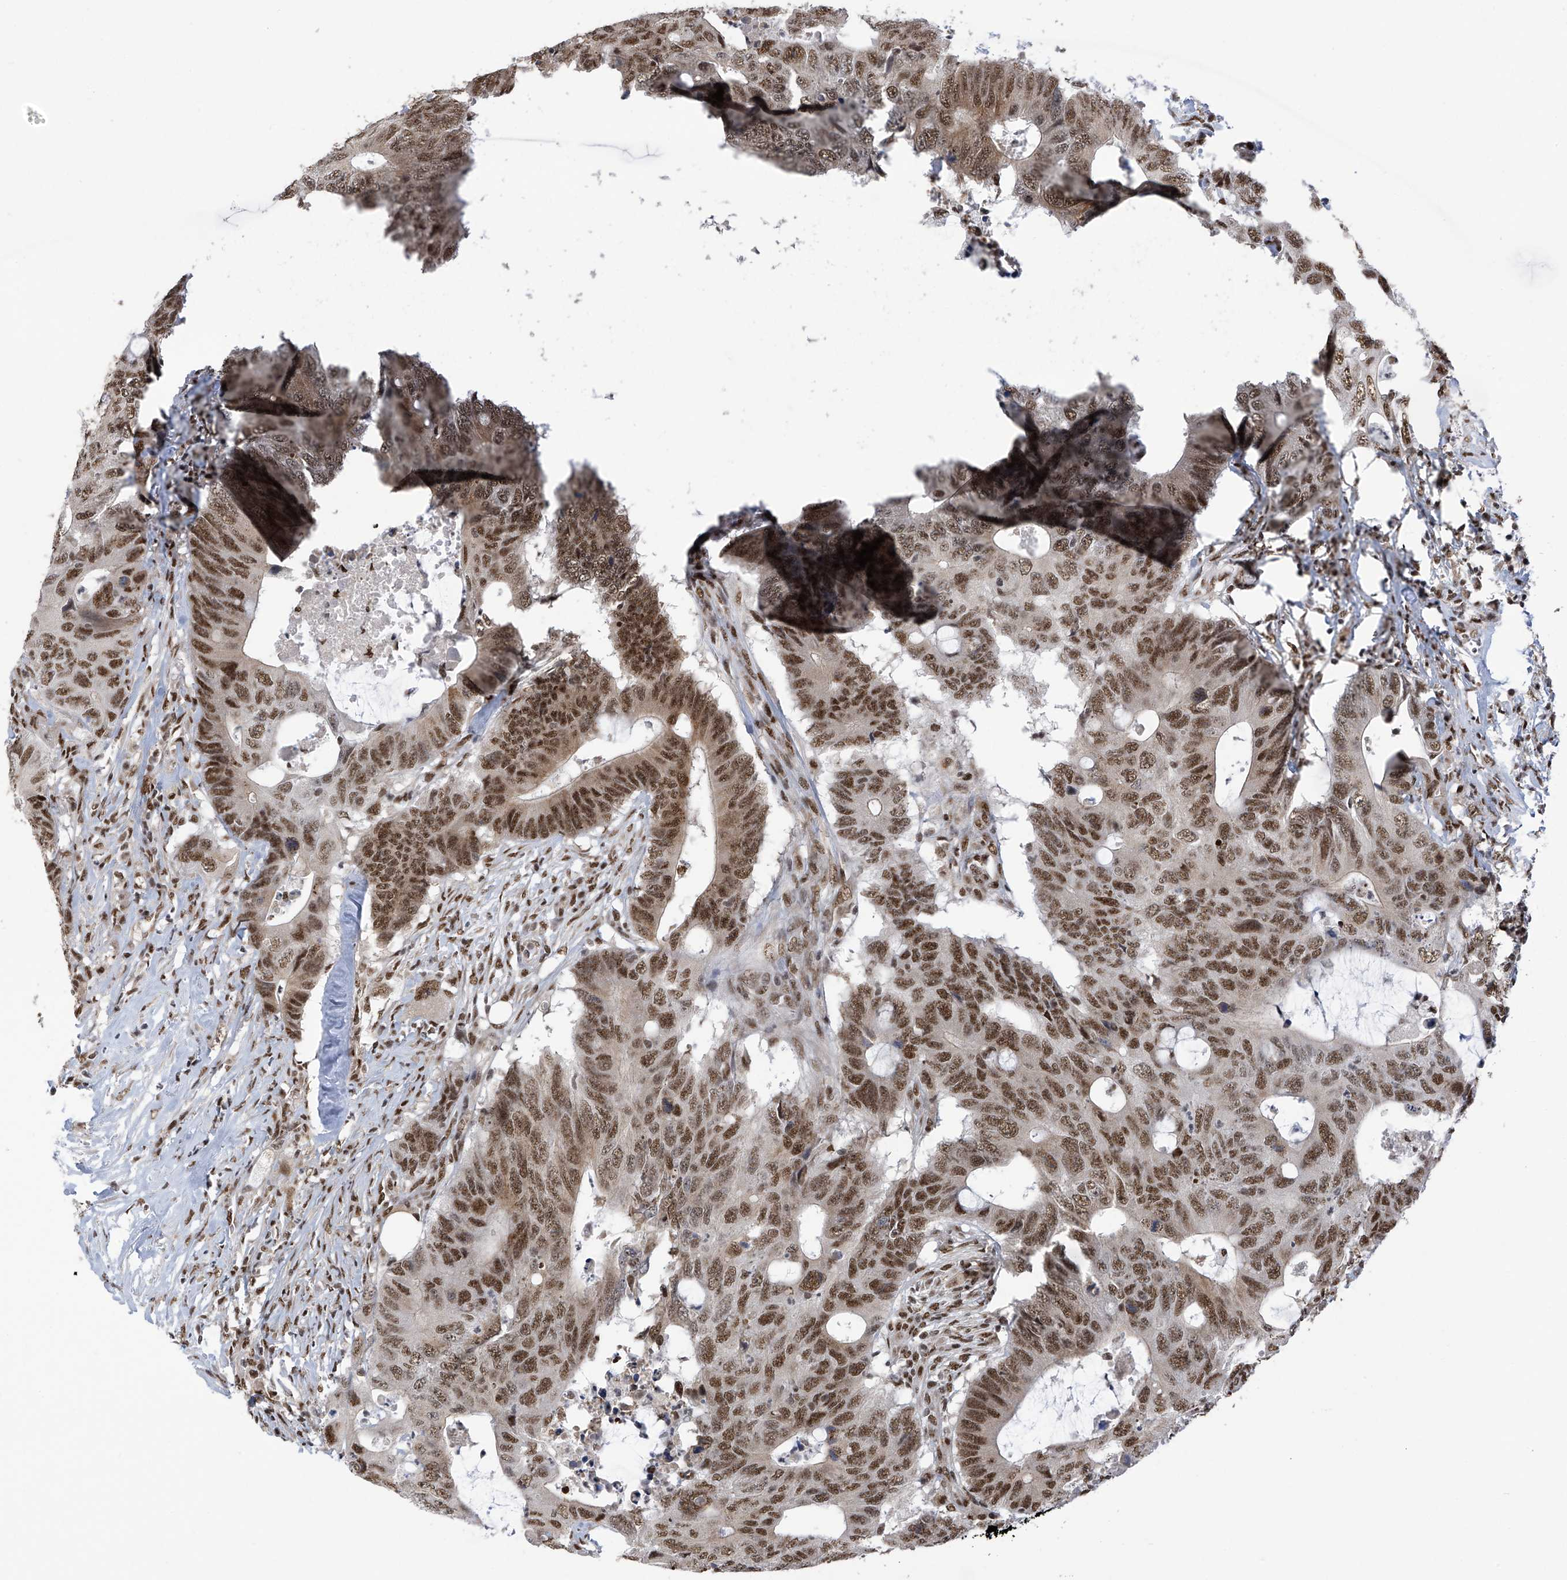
{"staining": {"intensity": "moderate", "quantity": ">75%", "location": "nuclear"}, "tissue": "colorectal cancer", "cell_type": "Tumor cells", "image_type": "cancer", "snomed": [{"axis": "morphology", "description": "Adenocarcinoma, NOS"}, {"axis": "topography", "description": "Colon"}], "caption": "Tumor cells exhibit medium levels of moderate nuclear positivity in about >75% of cells in human colorectal cancer.", "gene": "APLF", "patient": {"sex": "male", "age": 71}}